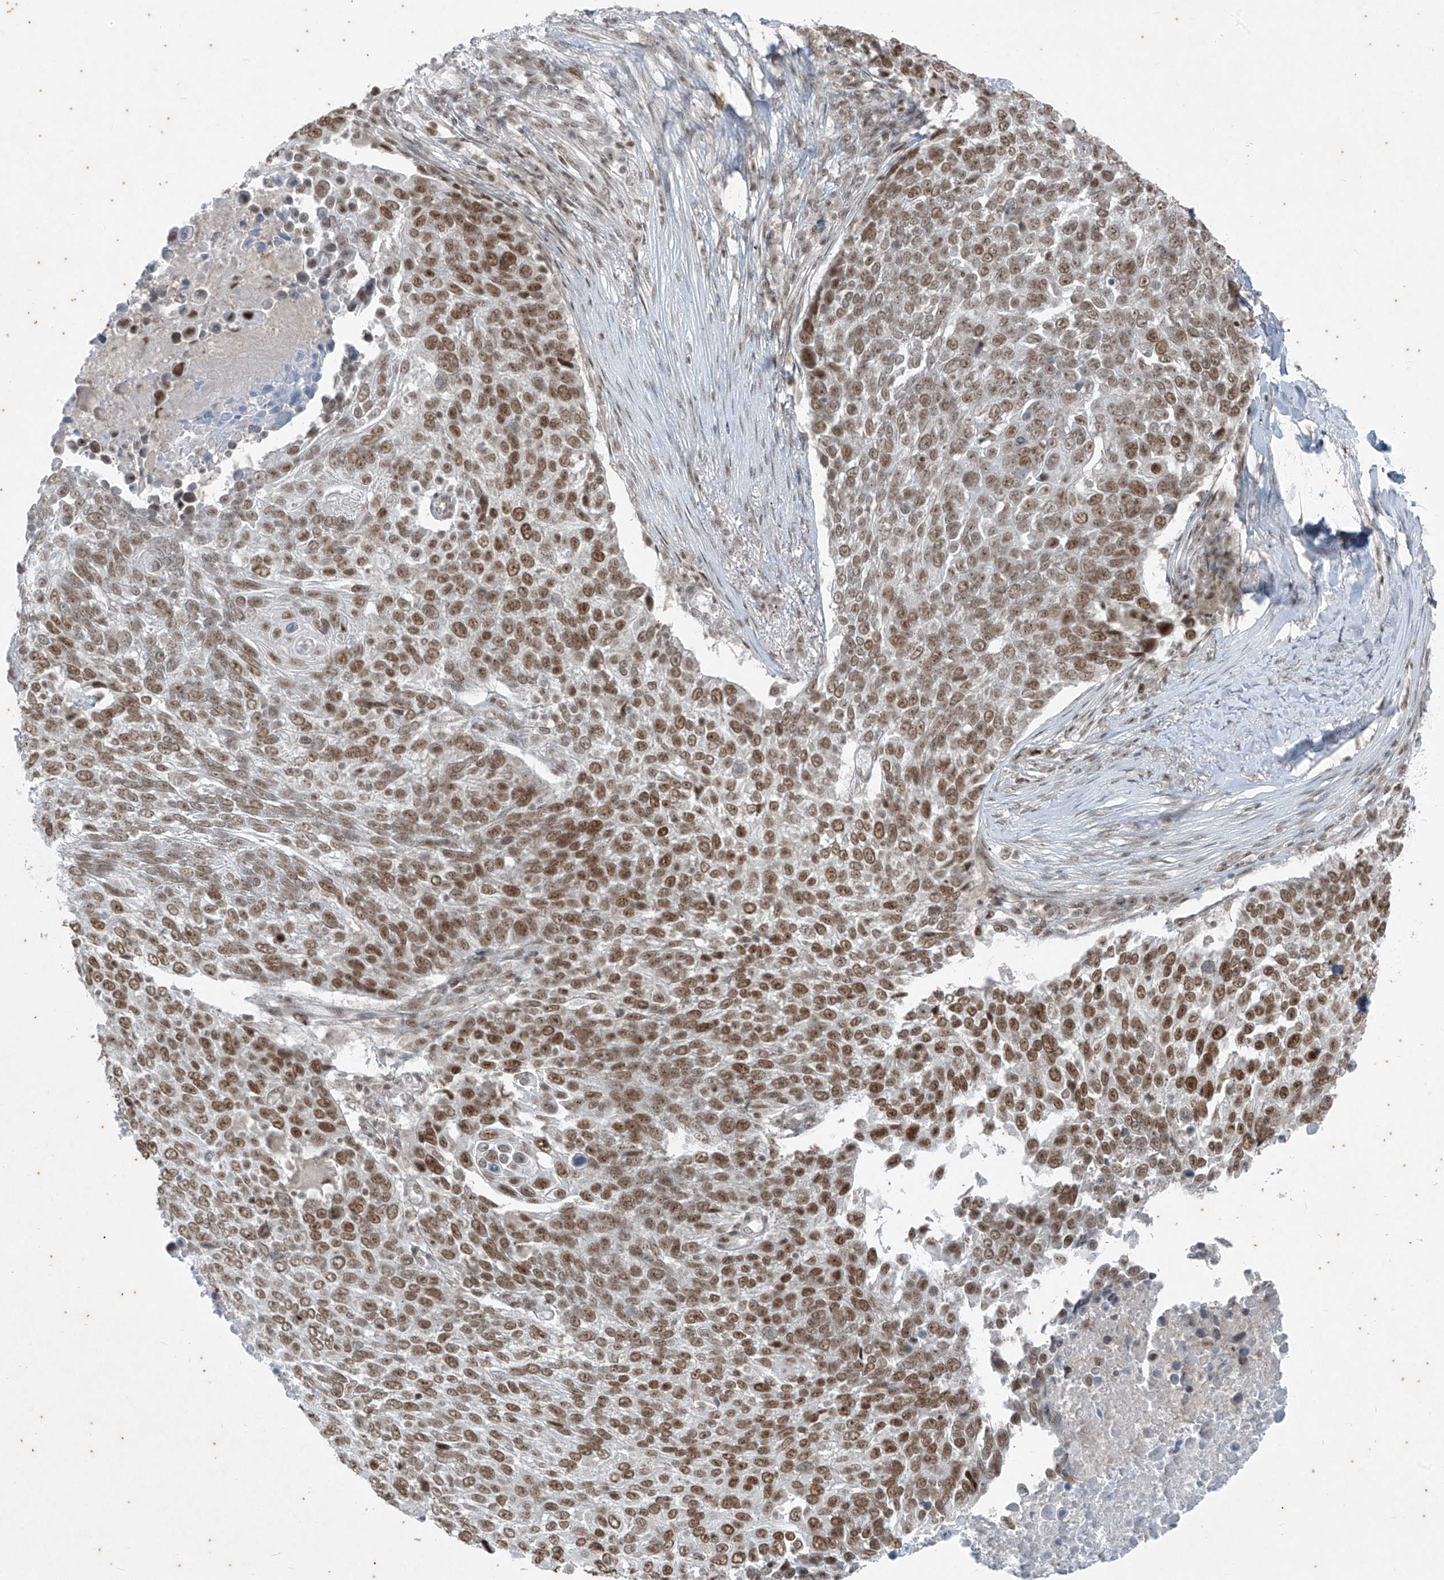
{"staining": {"intensity": "moderate", "quantity": ">75%", "location": "nuclear"}, "tissue": "lung cancer", "cell_type": "Tumor cells", "image_type": "cancer", "snomed": [{"axis": "morphology", "description": "Squamous cell carcinoma, NOS"}, {"axis": "topography", "description": "Lung"}], "caption": "High-magnification brightfield microscopy of lung cancer stained with DAB (brown) and counterstained with hematoxylin (blue). tumor cells exhibit moderate nuclear positivity is present in approximately>75% of cells. Nuclei are stained in blue.", "gene": "ZNF354B", "patient": {"sex": "male", "age": 66}}